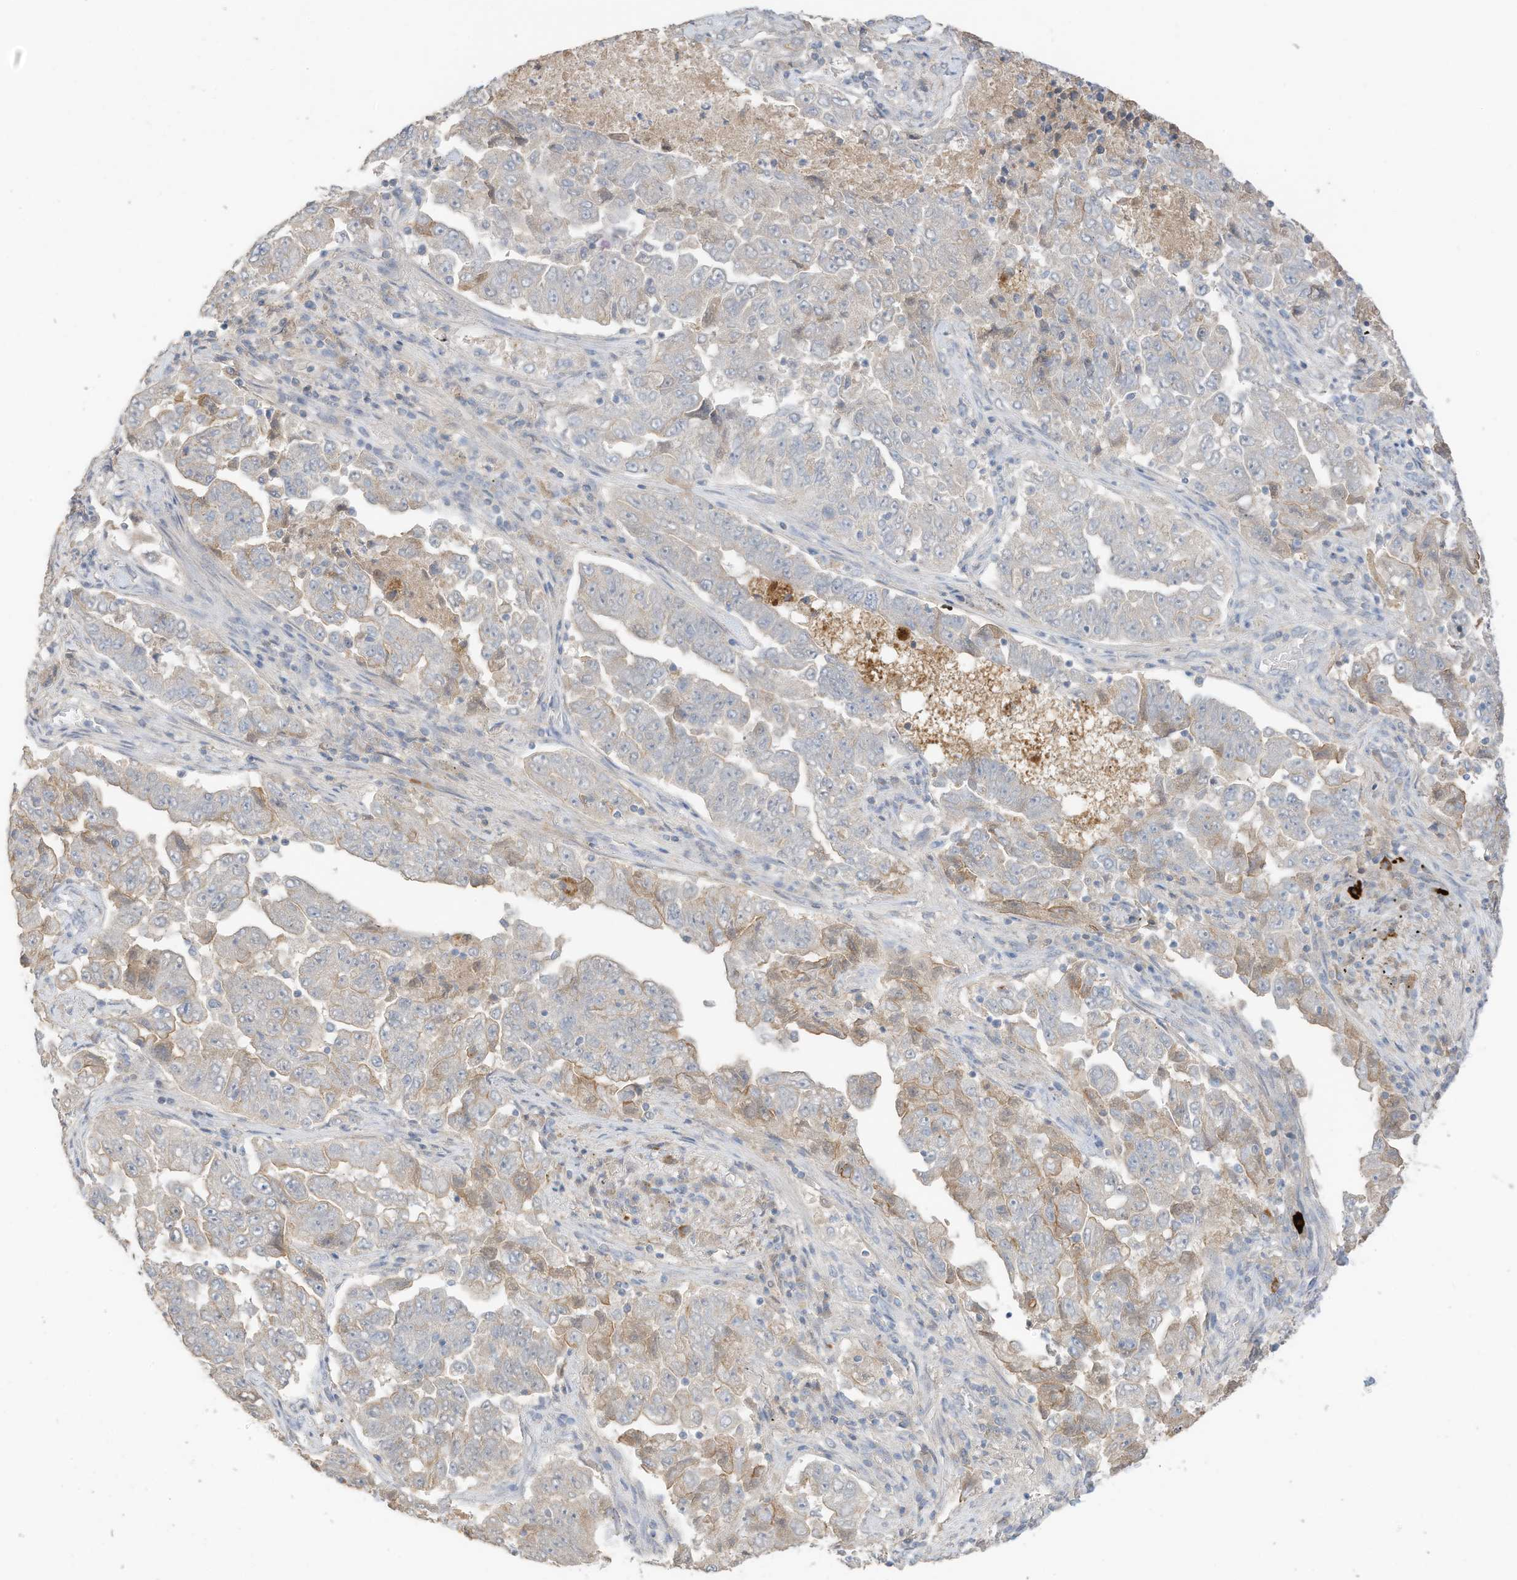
{"staining": {"intensity": "negative", "quantity": "none", "location": "none"}, "tissue": "lung cancer", "cell_type": "Tumor cells", "image_type": "cancer", "snomed": [{"axis": "morphology", "description": "Adenocarcinoma, NOS"}, {"axis": "topography", "description": "Lung"}], "caption": "Lung adenocarcinoma was stained to show a protein in brown. There is no significant staining in tumor cells. (DAB immunohistochemistry (IHC) with hematoxylin counter stain).", "gene": "CAPN13", "patient": {"sex": "female", "age": 51}}